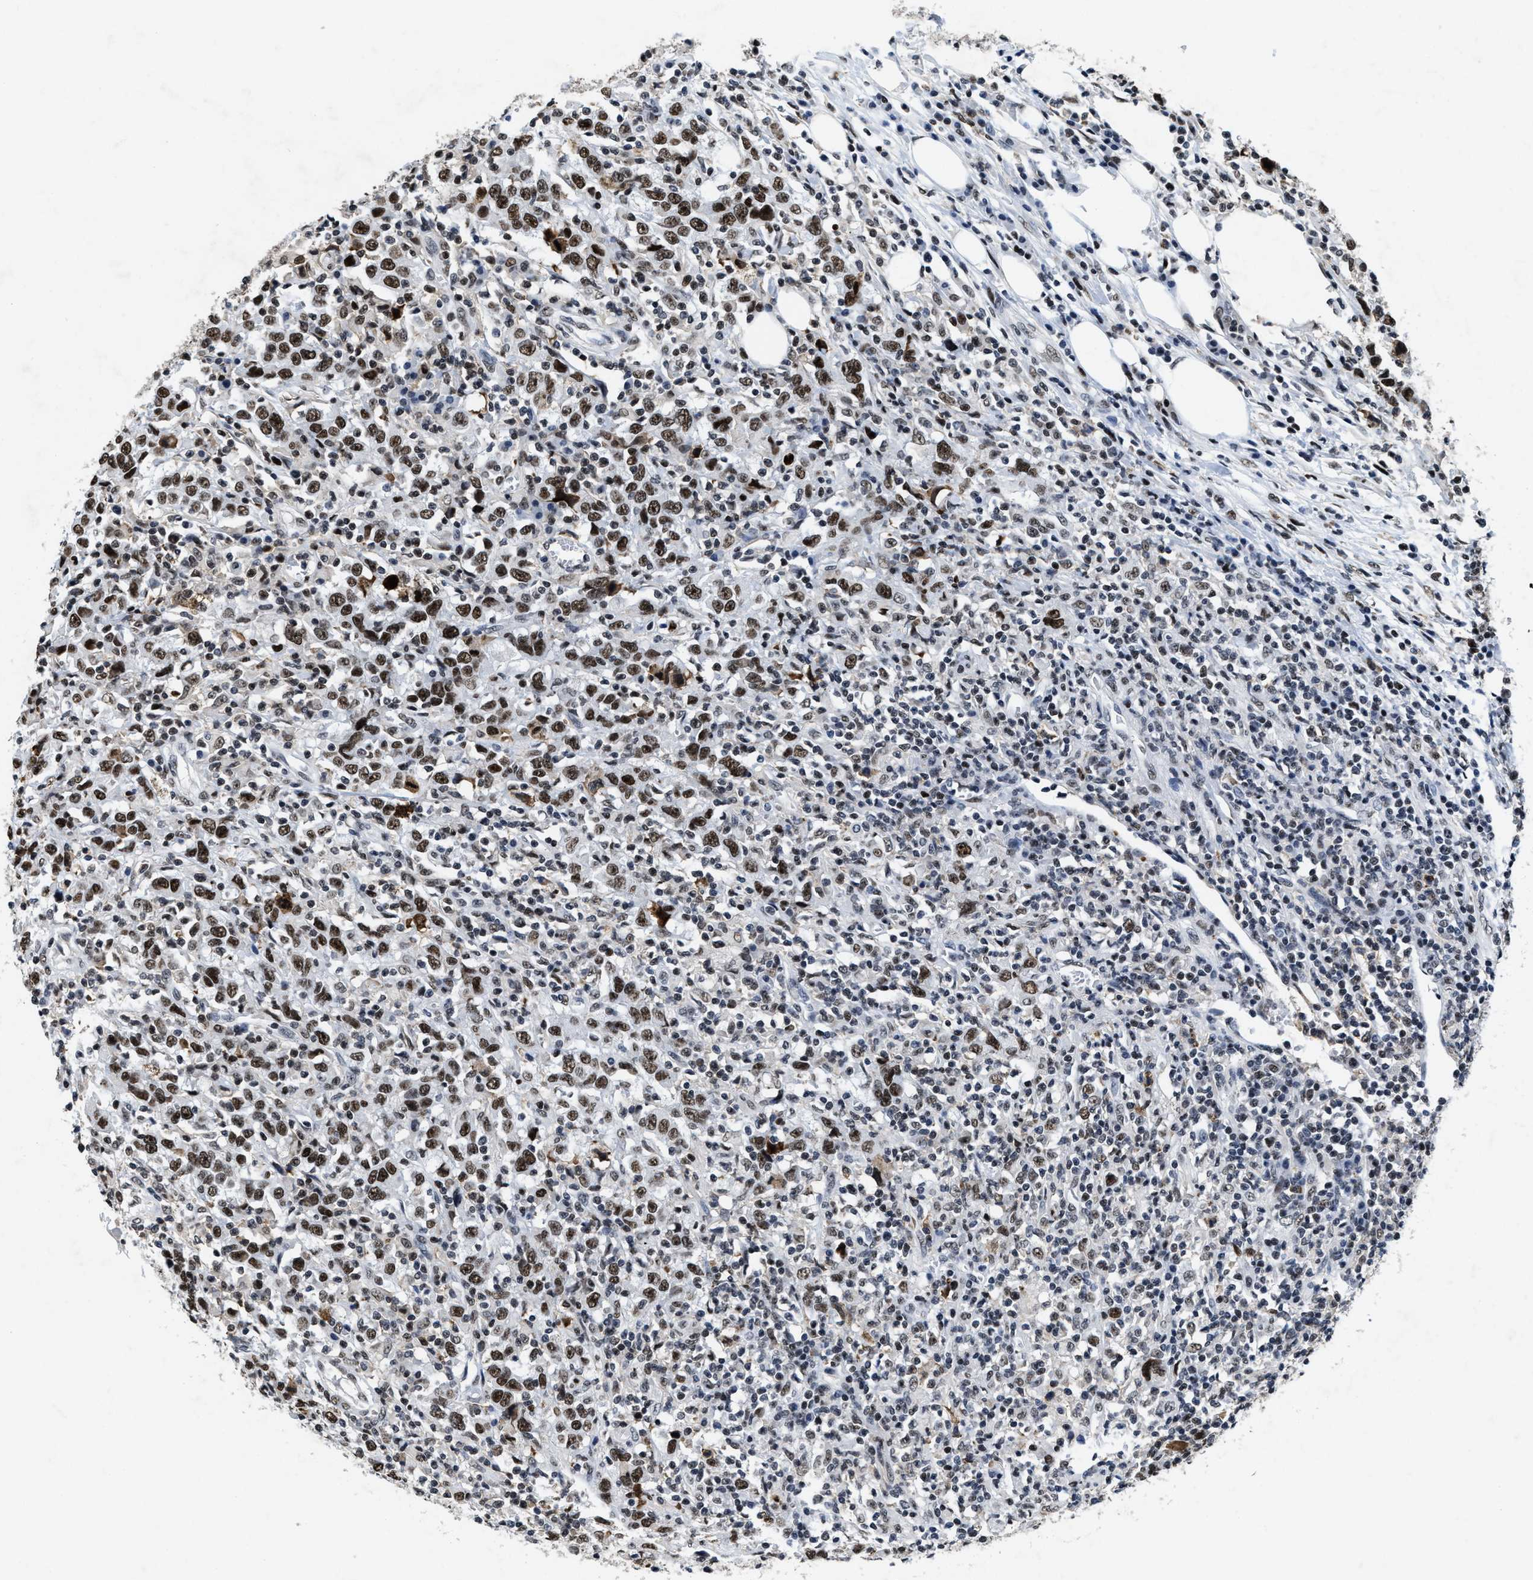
{"staining": {"intensity": "moderate", "quantity": ">75%", "location": "nuclear"}, "tissue": "urothelial cancer", "cell_type": "Tumor cells", "image_type": "cancer", "snomed": [{"axis": "morphology", "description": "Urothelial carcinoma, High grade"}, {"axis": "topography", "description": "Urinary bladder"}], "caption": "IHC photomicrograph of urothelial cancer stained for a protein (brown), which reveals medium levels of moderate nuclear positivity in approximately >75% of tumor cells.", "gene": "SUPT16H", "patient": {"sex": "male", "age": 61}}